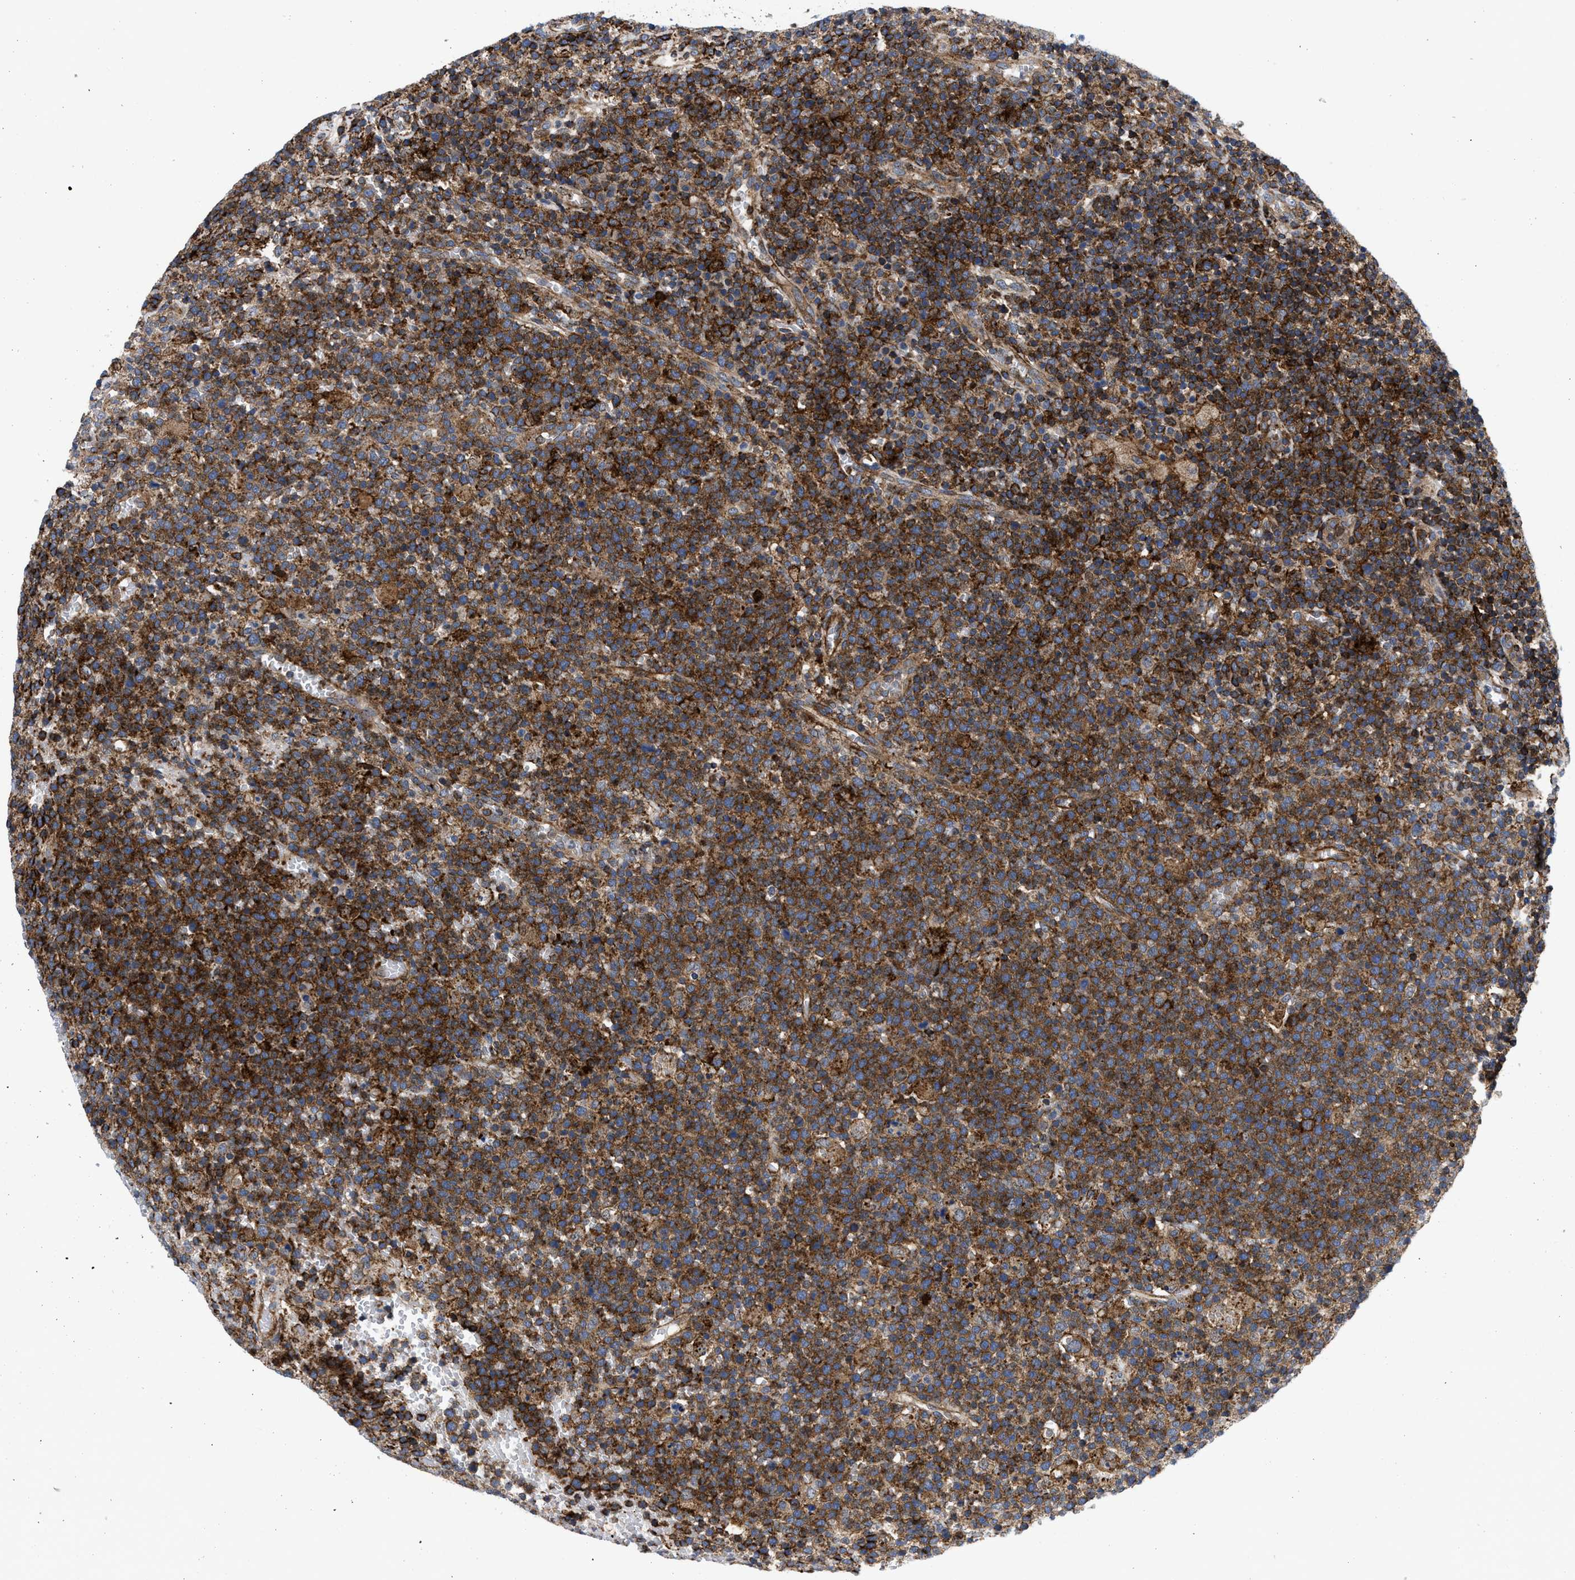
{"staining": {"intensity": "strong", "quantity": ">75%", "location": "cytoplasmic/membranous"}, "tissue": "lymphoma", "cell_type": "Tumor cells", "image_type": "cancer", "snomed": [{"axis": "morphology", "description": "Malignant lymphoma, non-Hodgkin's type, High grade"}, {"axis": "topography", "description": "Lymph node"}], "caption": "Human malignant lymphoma, non-Hodgkin's type (high-grade) stained for a protein (brown) demonstrates strong cytoplasmic/membranous positive positivity in approximately >75% of tumor cells.", "gene": "SPAST", "patient": {"sex": "male", "age": 61}}